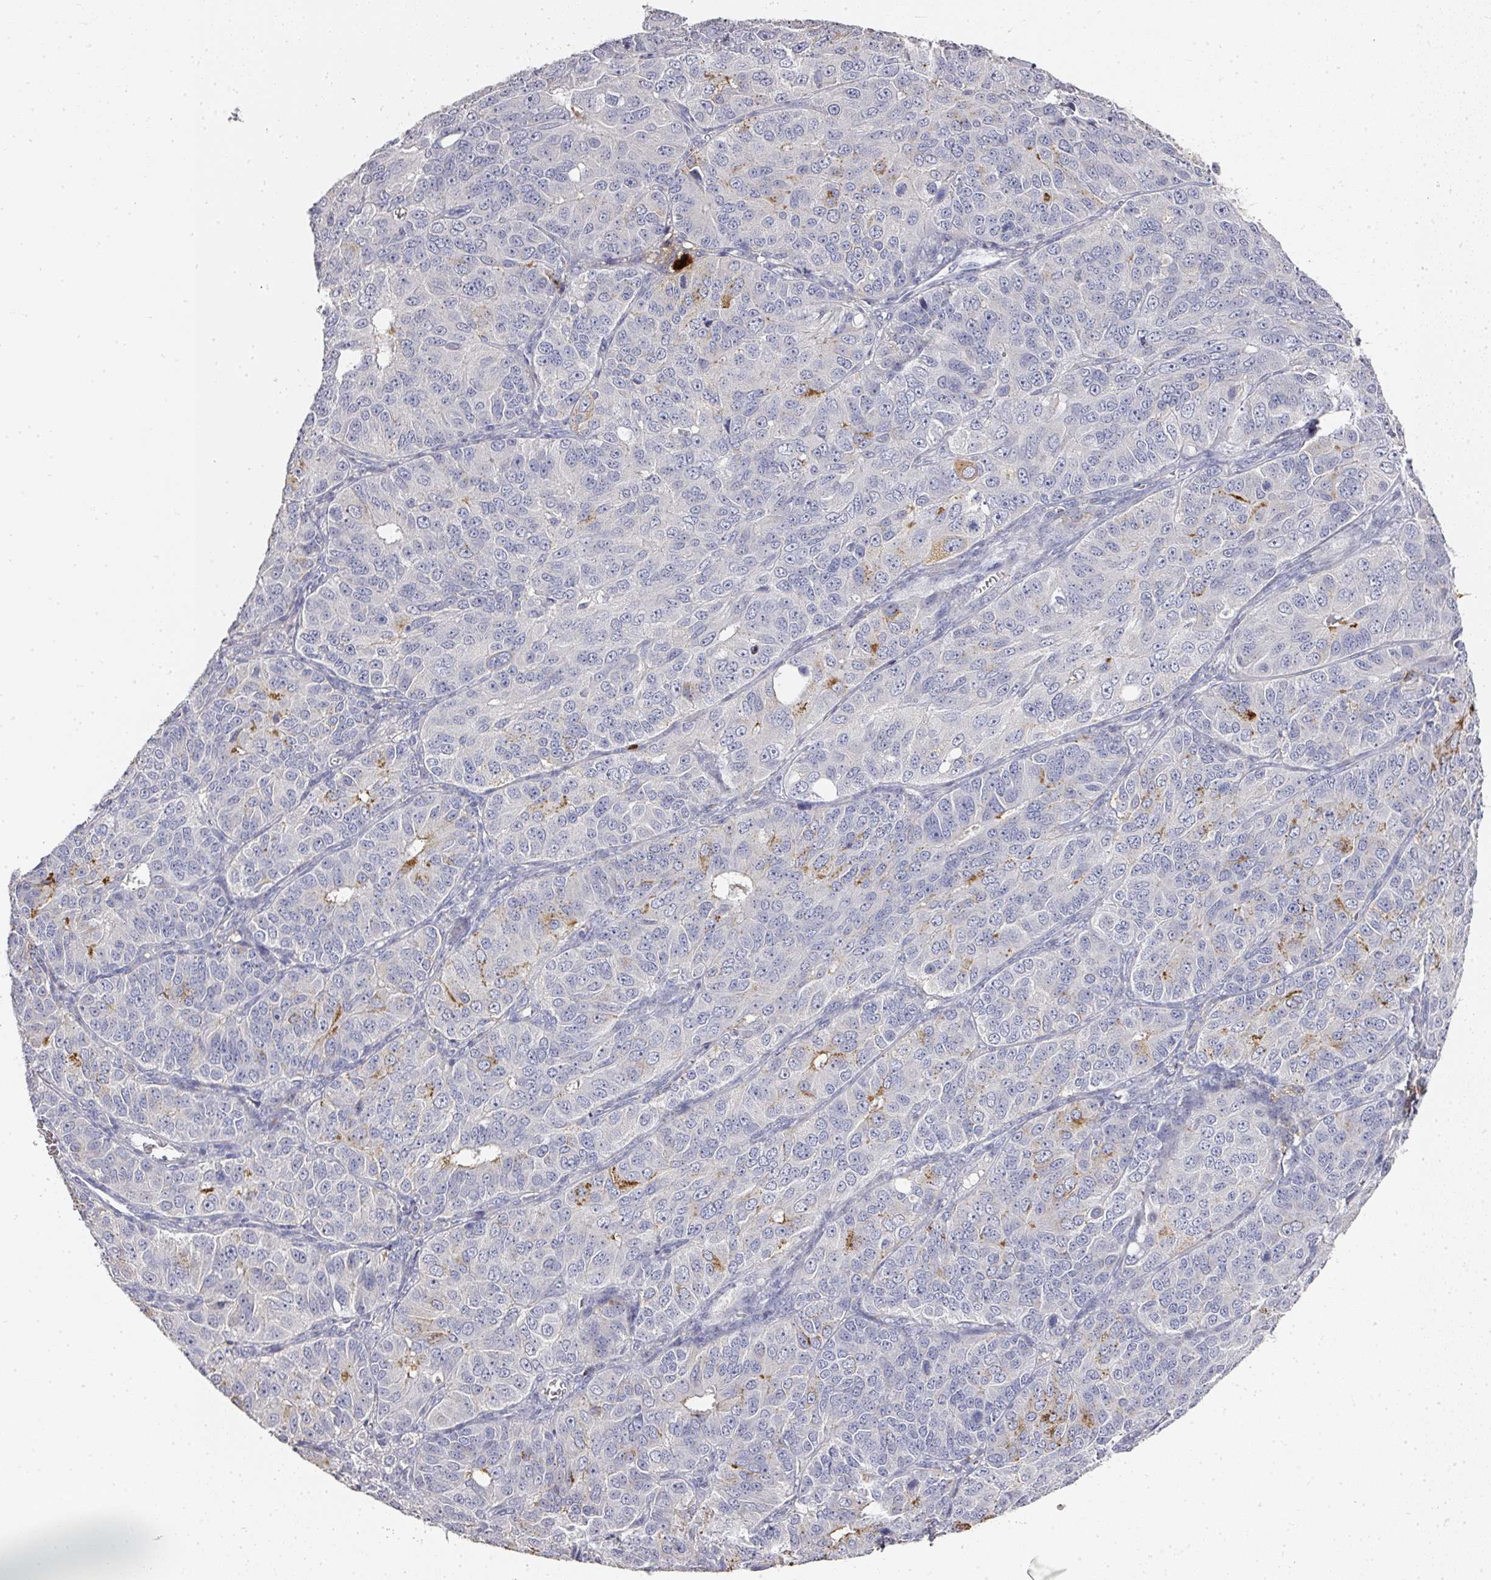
{"staining": {"intensity": "moderate", "quantity": "<25%", "location": "cytoplasmic/membranous"}, "tissue": "ovarian cancer", "cell_type": "Tumor cells", "image_type": "cancer", "snomed": [{"axis": "morphology", "description": "Carcinoma, endometroid"}, {"axis": "topography", "description": "Ovary"}], "caption": "Ovarian cancer stained for a protein (brown) displays moderate cytoplasmic/membranous positive staining in approximately <25% of tumor cells.", "gene": "CAMP", "patient": {"sex": "female", "age": 51}}